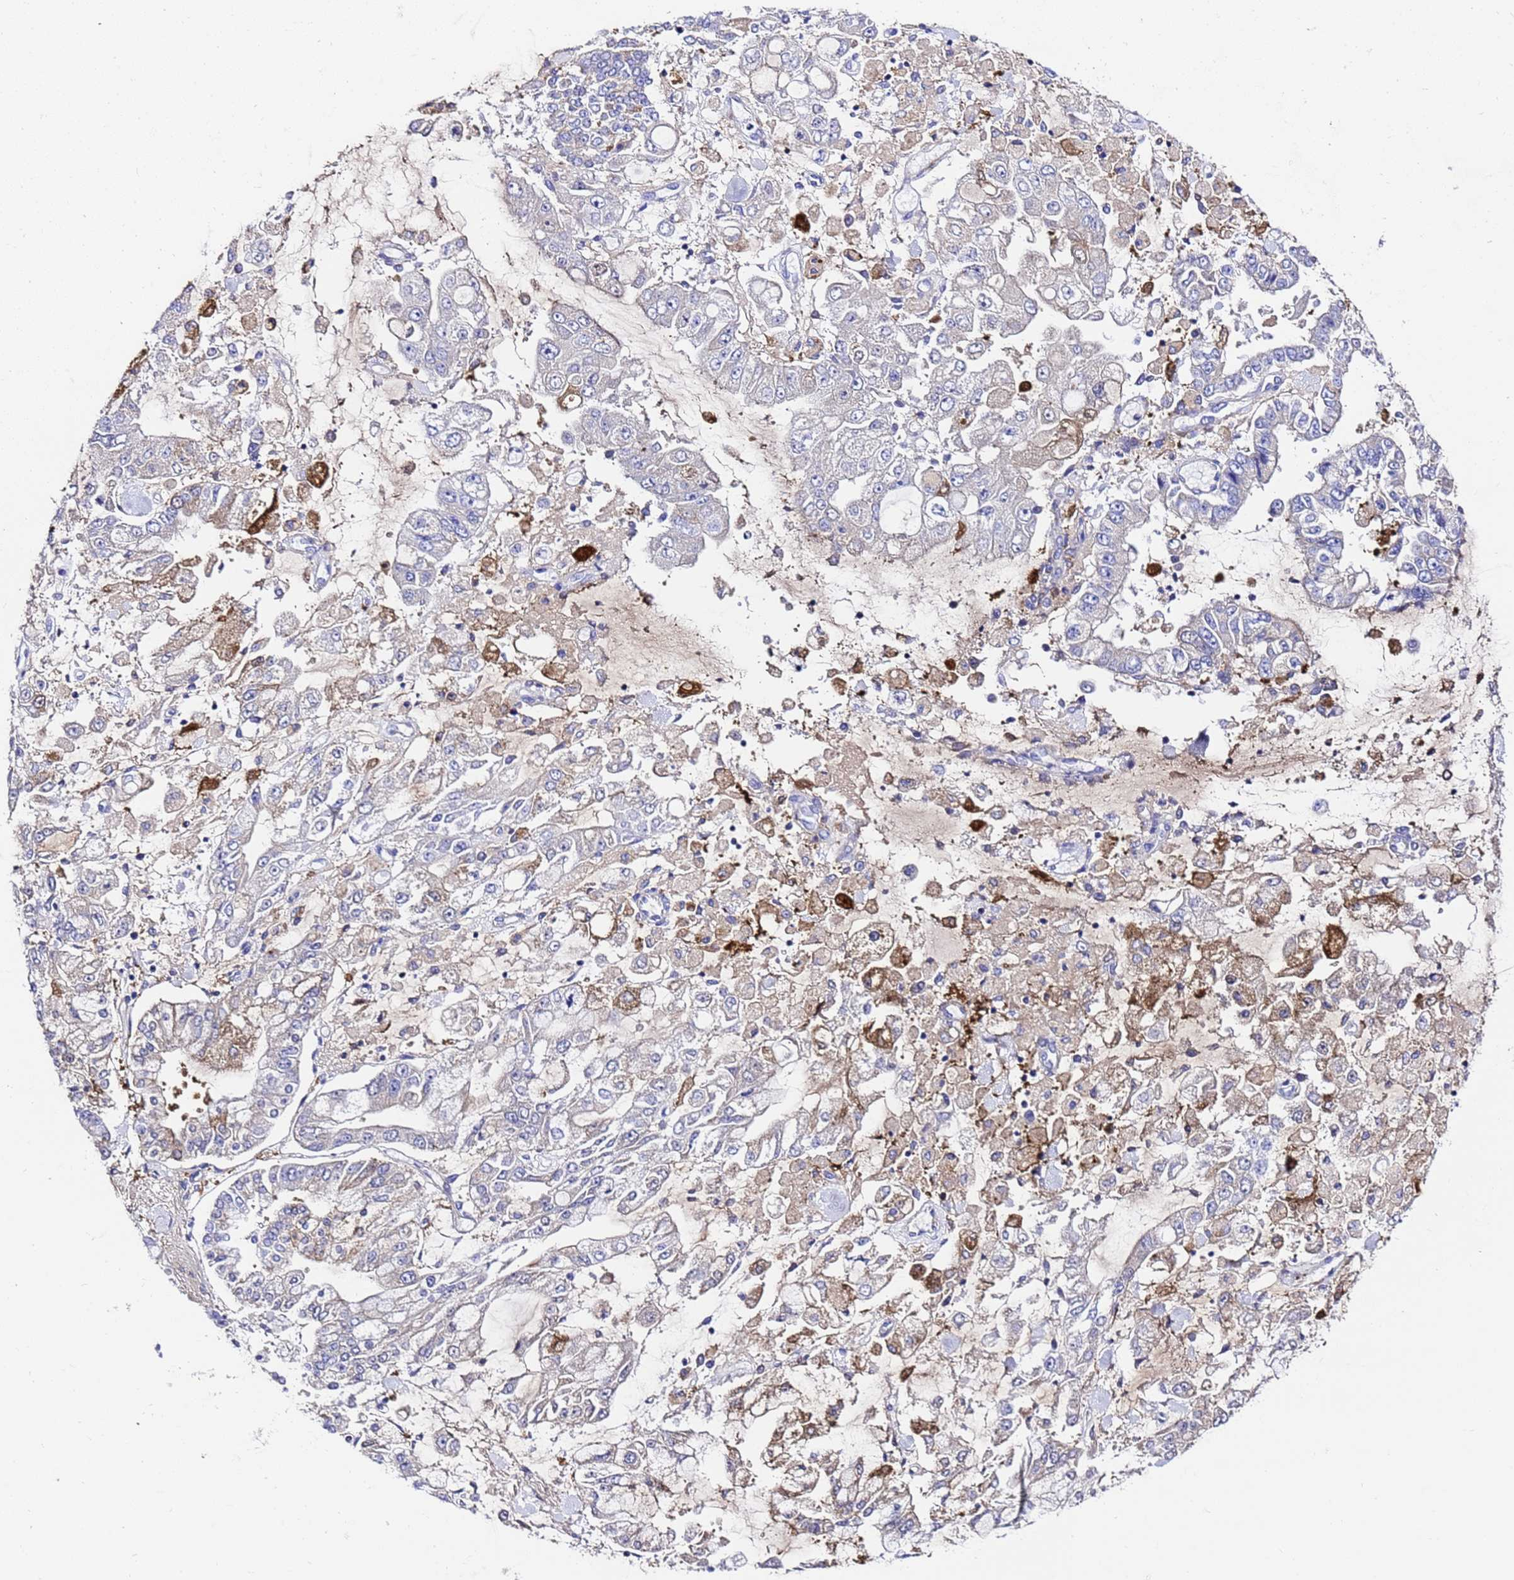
{"staining": {"intensity": "negative", "quantity": "none", "location": "none"}, "tissue": "stomach cancer", "cell_type": "Tumor cells", "image_type": "cancer", "snomed": [{"axis": "morphology", "description": "Normal tissue, NOS"}, {"axis": "morphology", "description": "Adenocarcinoma, NOS"}, {"axis": "topography", "description": "Stomach, upper"}, {"axis": "topography", "description": "Stomach"}], "caption": "High magnification brightfield microscopy of stomach cancer stained with DAB (brown) and counterstained with hematoxylin (blue): tumor cells show no significant staining.", "gene": "FTL", "patient": {"sex": "male", "age": 76}}